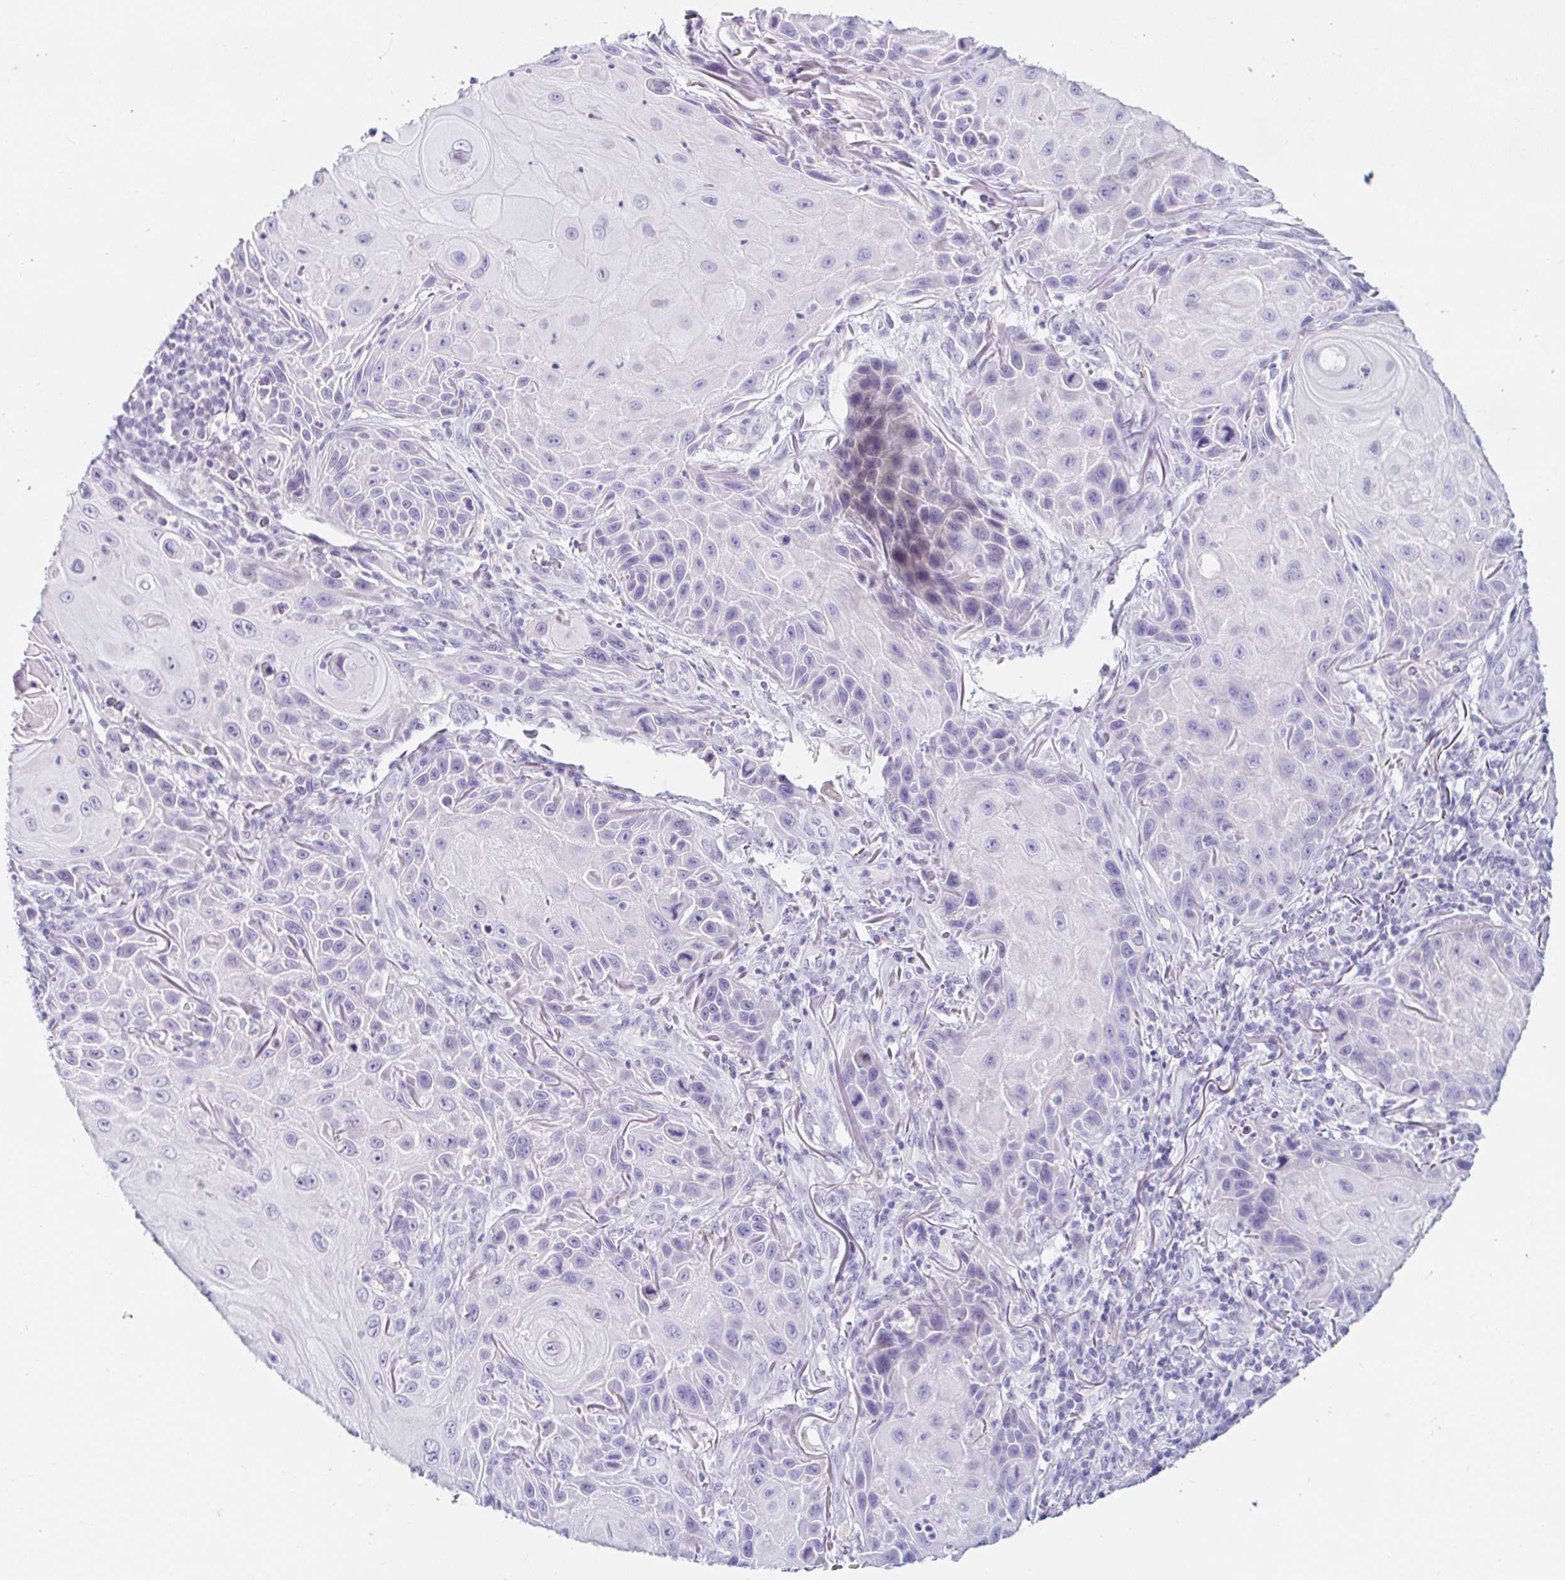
{"staining": {"intensity": "negative", "quantity": "none", "location": "none"}, "tissue": "skin cancer", "cell_type": "Tumor cells", "image_type": "cancer", "snomed": [{"axis": "morphology", "description": "Squamous cell carcinoma, NOS"}, {"axis": "topography", "description": "Skin"}], "caption": "Immunohistochemical staining of human skin cancer (squamous cell carcinoma) reveals no significant positivity in tumor cells.", "gene": "TEX44", "patient": {"sex": "female", "age": 94}}